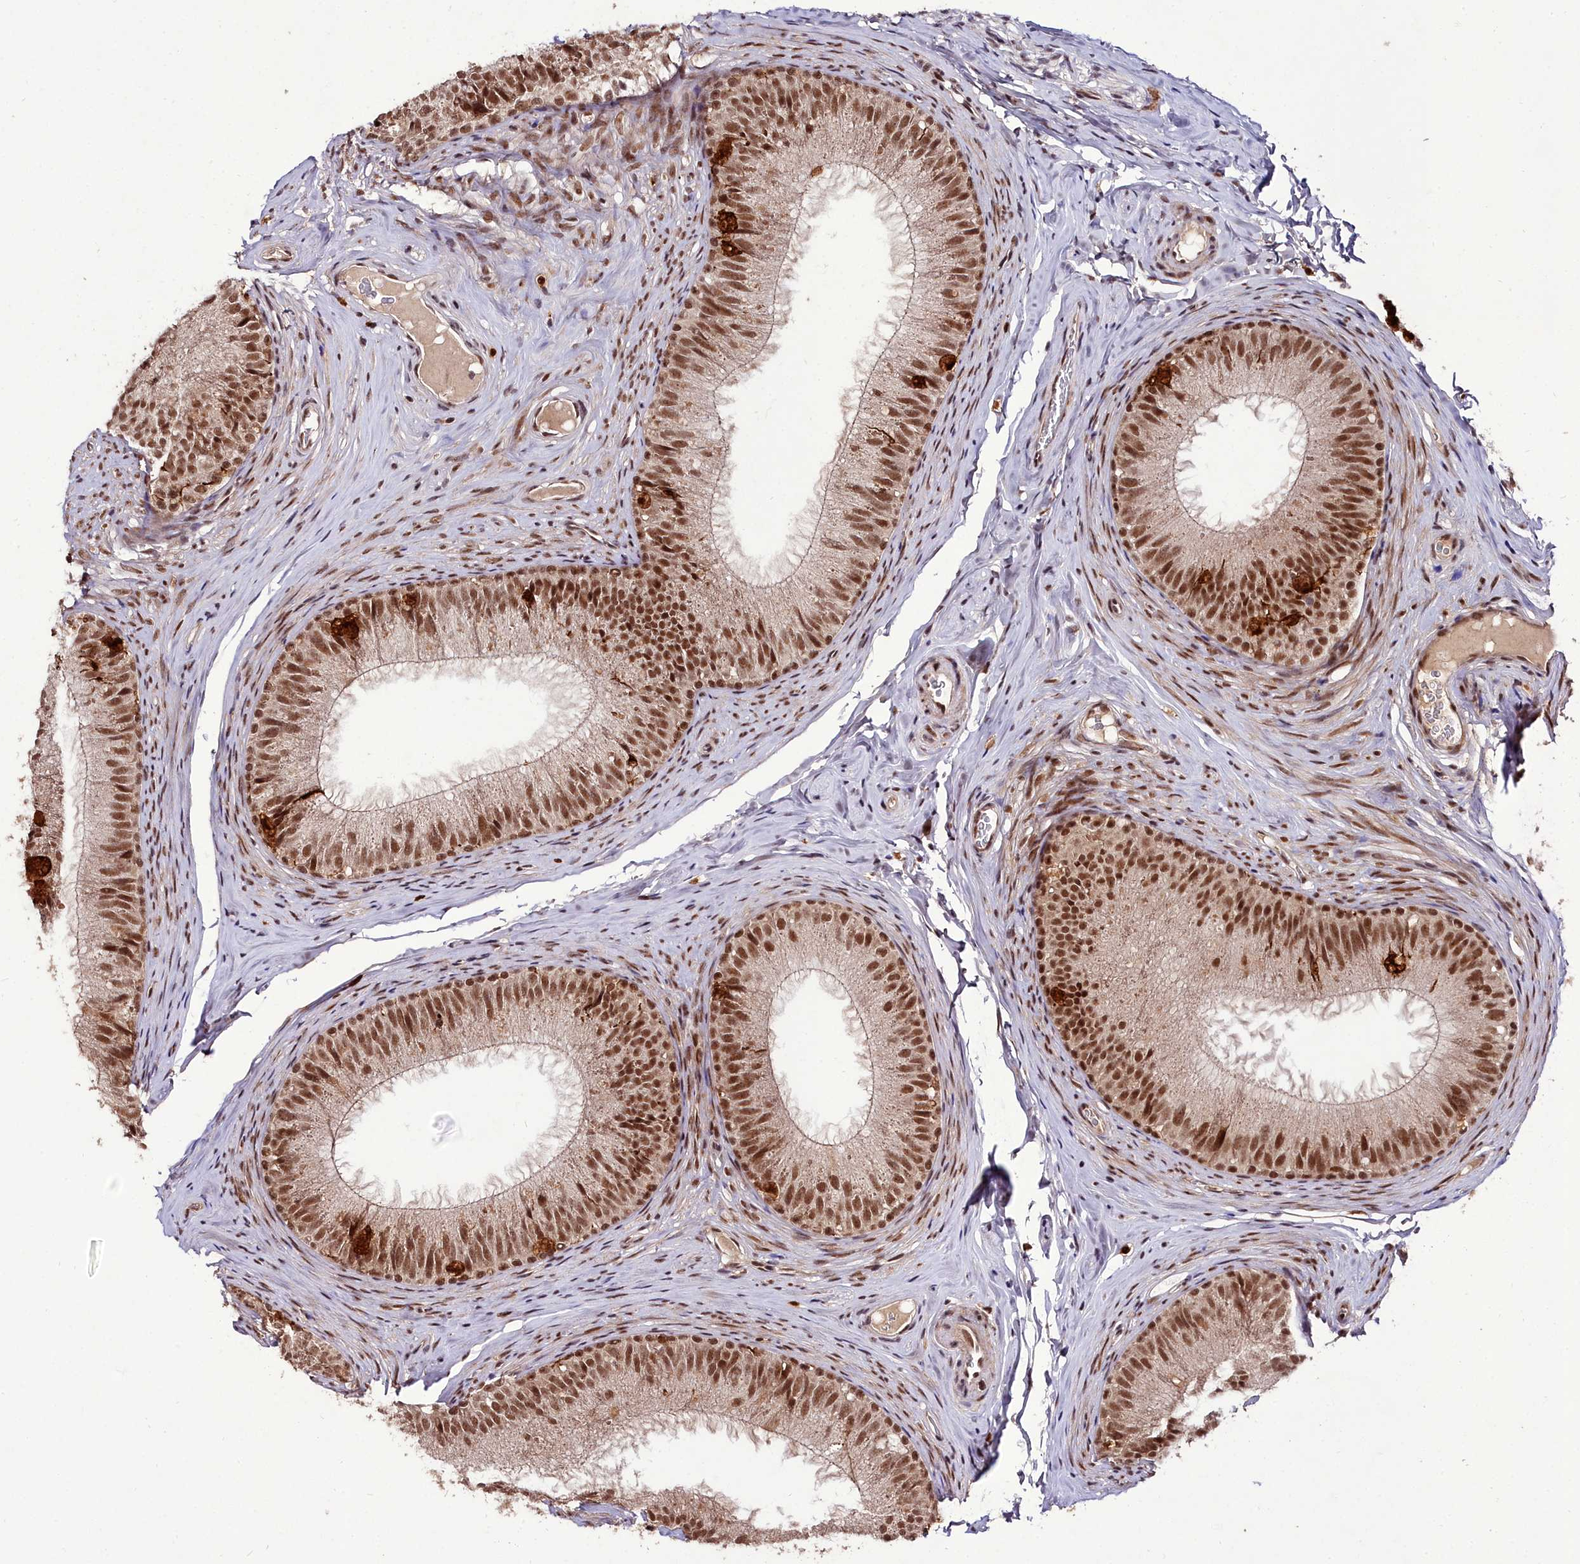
{"staining": {"intensity": "strong", "quantity": ">75%", "location": "cytoplasmic/membranous,nuclear"}, "tissue": "epididymis", "cell_type": "Glandular cells", "image_type": "normal", "snomed": [{"axis": "morphology", "description": "Normal tissue, NOS"}, {"axis": "topography", "description": "Epididymis"}], "caption": "The immunohistochemical stain labels strong cytoplasmic/membranous,nuclear expression in glandular cells of unremarkable epididymis. The protein is stained brown, and the nuclei are stained in blue (DAB (3,3'-diaminobenzidine) IHC with brightfield microscopy, high magnification).", "gene": "CXXC1", "patient": {"sex": "male", "age": 34}}